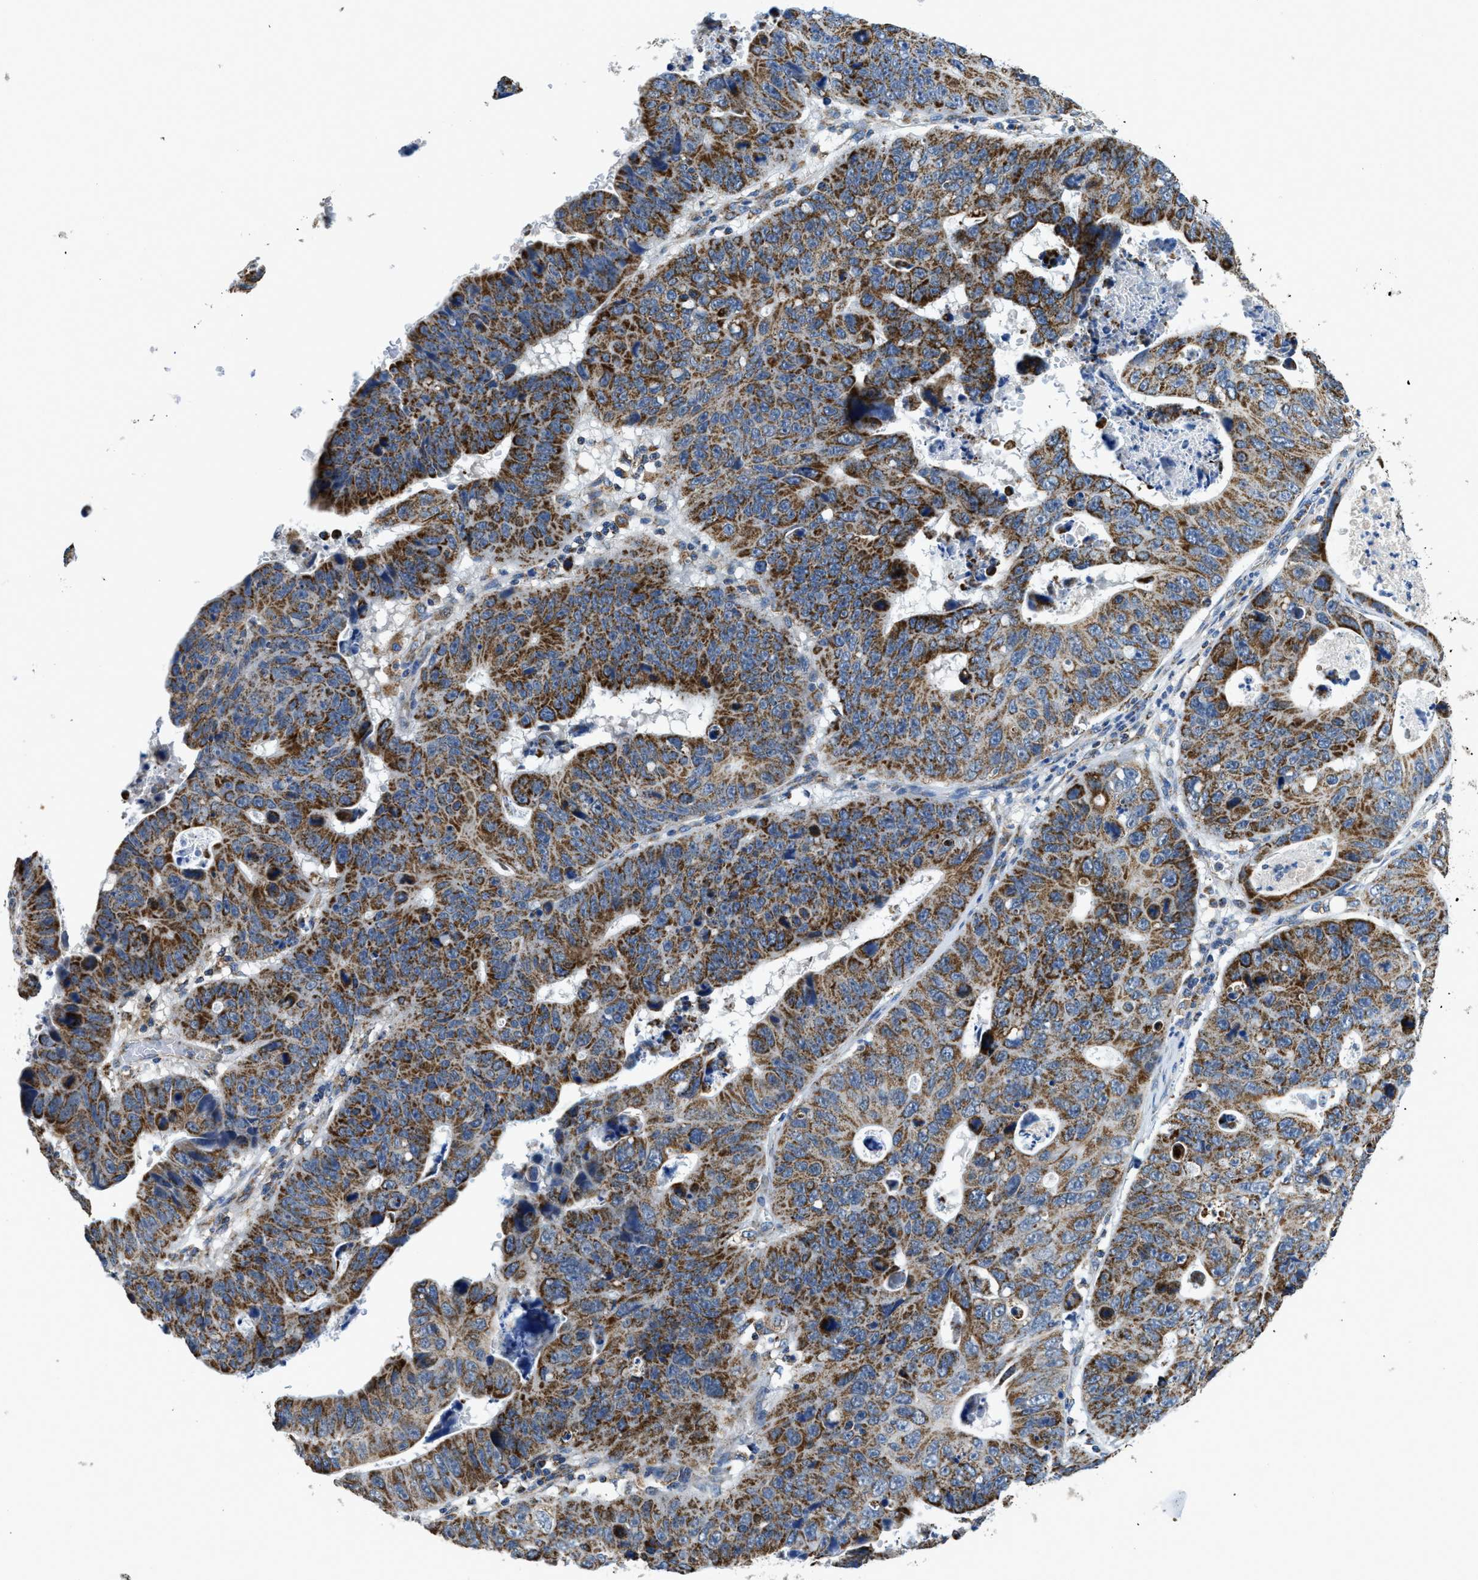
{"staining": {"intensity": "strong", "quantity": "25%-75%", "location": "cytoplasmic/membranous"}, "tissue": "stomach cancer", "cell_type": "Tumor cells", "image_type": "cancer", "snomed": [{"axis": "morphology", "description": "Adenocarcinoma, NOS"}, {"axis": "topography", "description": "Stomach"}], "caption": "Immunohistochemistry micrograph of neoplastic tissue: stomach cancer stained using immunohistochemistry (IHC) shows high levels of strong protein expression localized specifically in the cytoplasmic/membranous of tumor cells, appearing as a cytoplasmic/membranous brown color.", "gene": "STK33", "patient": {"sex": "male", "age": 59}}